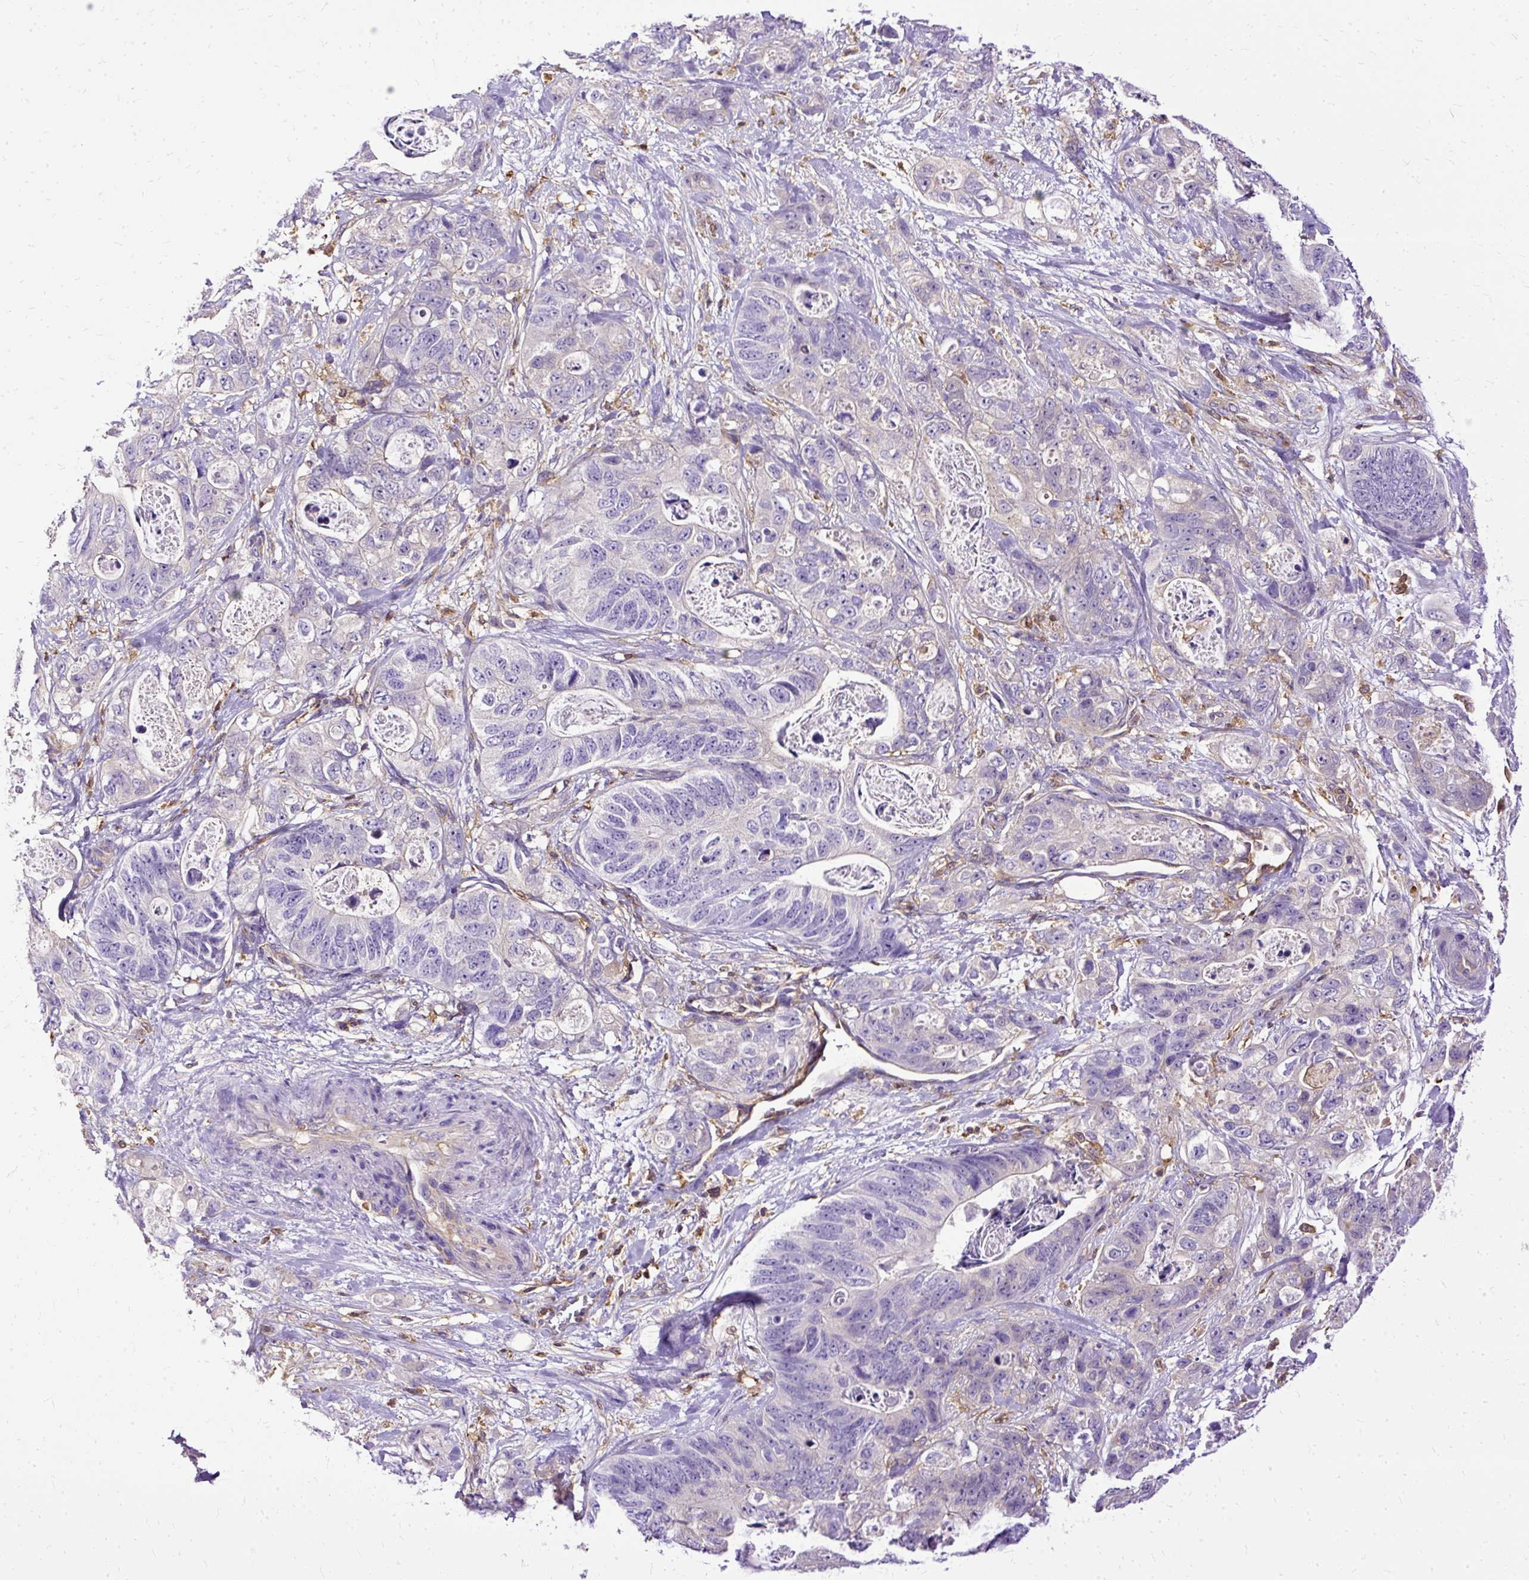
{"staining": {"intensity": "negative", "quantity": "none", "location": "none"}, "tissue": "stomach cancer", "cell_type": "Tumor cells", "image_type": "cancer", "snomed": [{"axis": "morphology", "description": "Normal tissue, NOS"}, {"axis": "morphology", "description": "Adenocarcinoma, NOS"}, {"axis": "topography", "description": "Stomach"}], "caption": "This image is of stomach cancer stained with immunohistochemistry to label a protein in brown with the nuclei are counter-stained blue. There is no positivity in tumor cells.", "gene": "TWF2", "patient": {"sex": "female", "age": 89}}